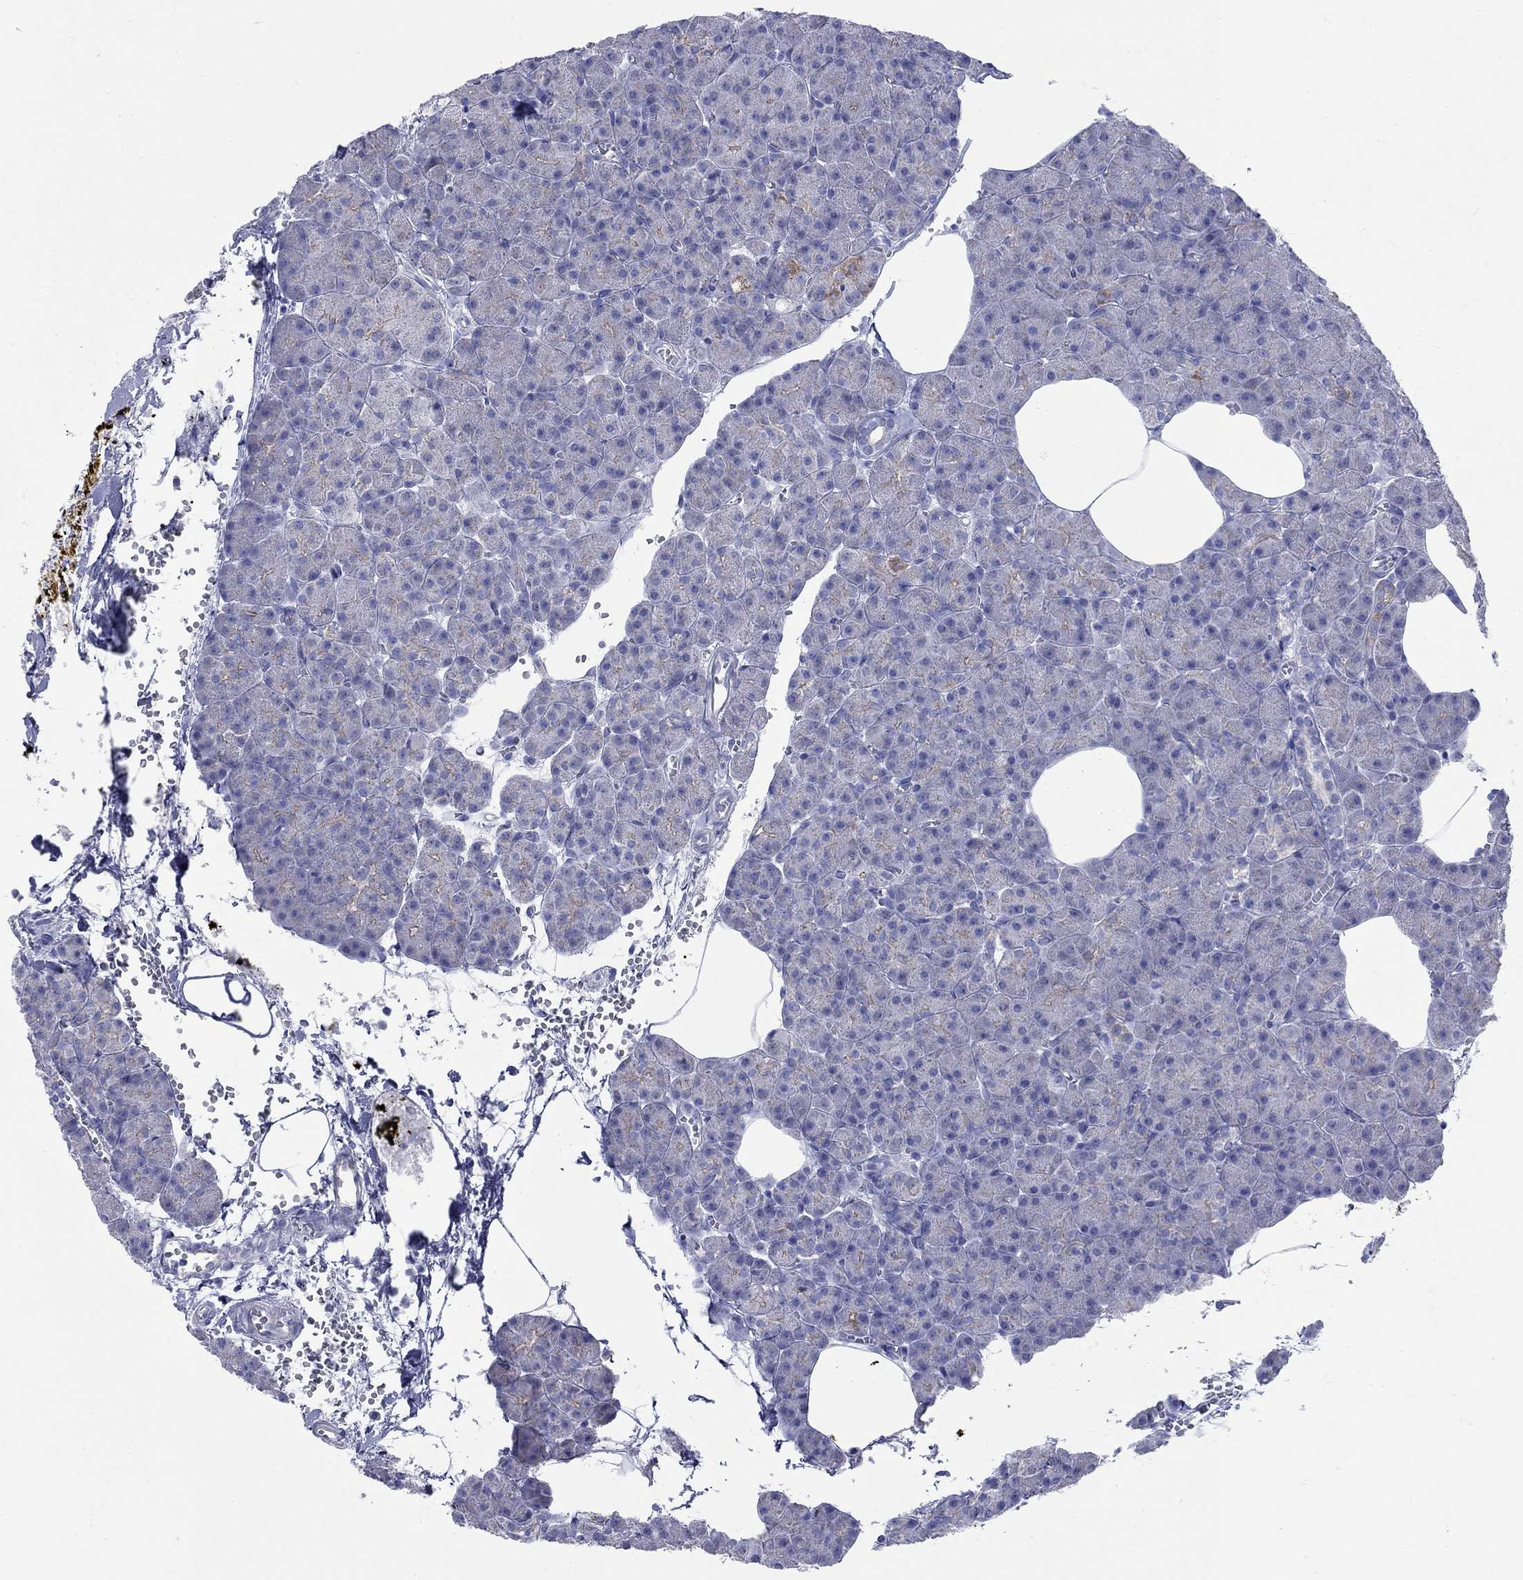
{"staining": {"intensity": "negative", "quantity": "none", "location": "none"}, "tissue": "pancreas", "cell_type": "Exocrine glandular cells", "image_type": "normal", "snomed": [{"axis": "morphology", "description": "Normal tissue, NOS"}, {"axis": "topography", "description": "Pancreas"}], "caption": "Immunohistochemistry (IHC) image of unremarkable pancreas: pancreas stained with DAB exhibits no significant protein positivity in exocrine glandular cells.", "gene": "PDZD3", "patient": {"sex": "female", "age": 45}}